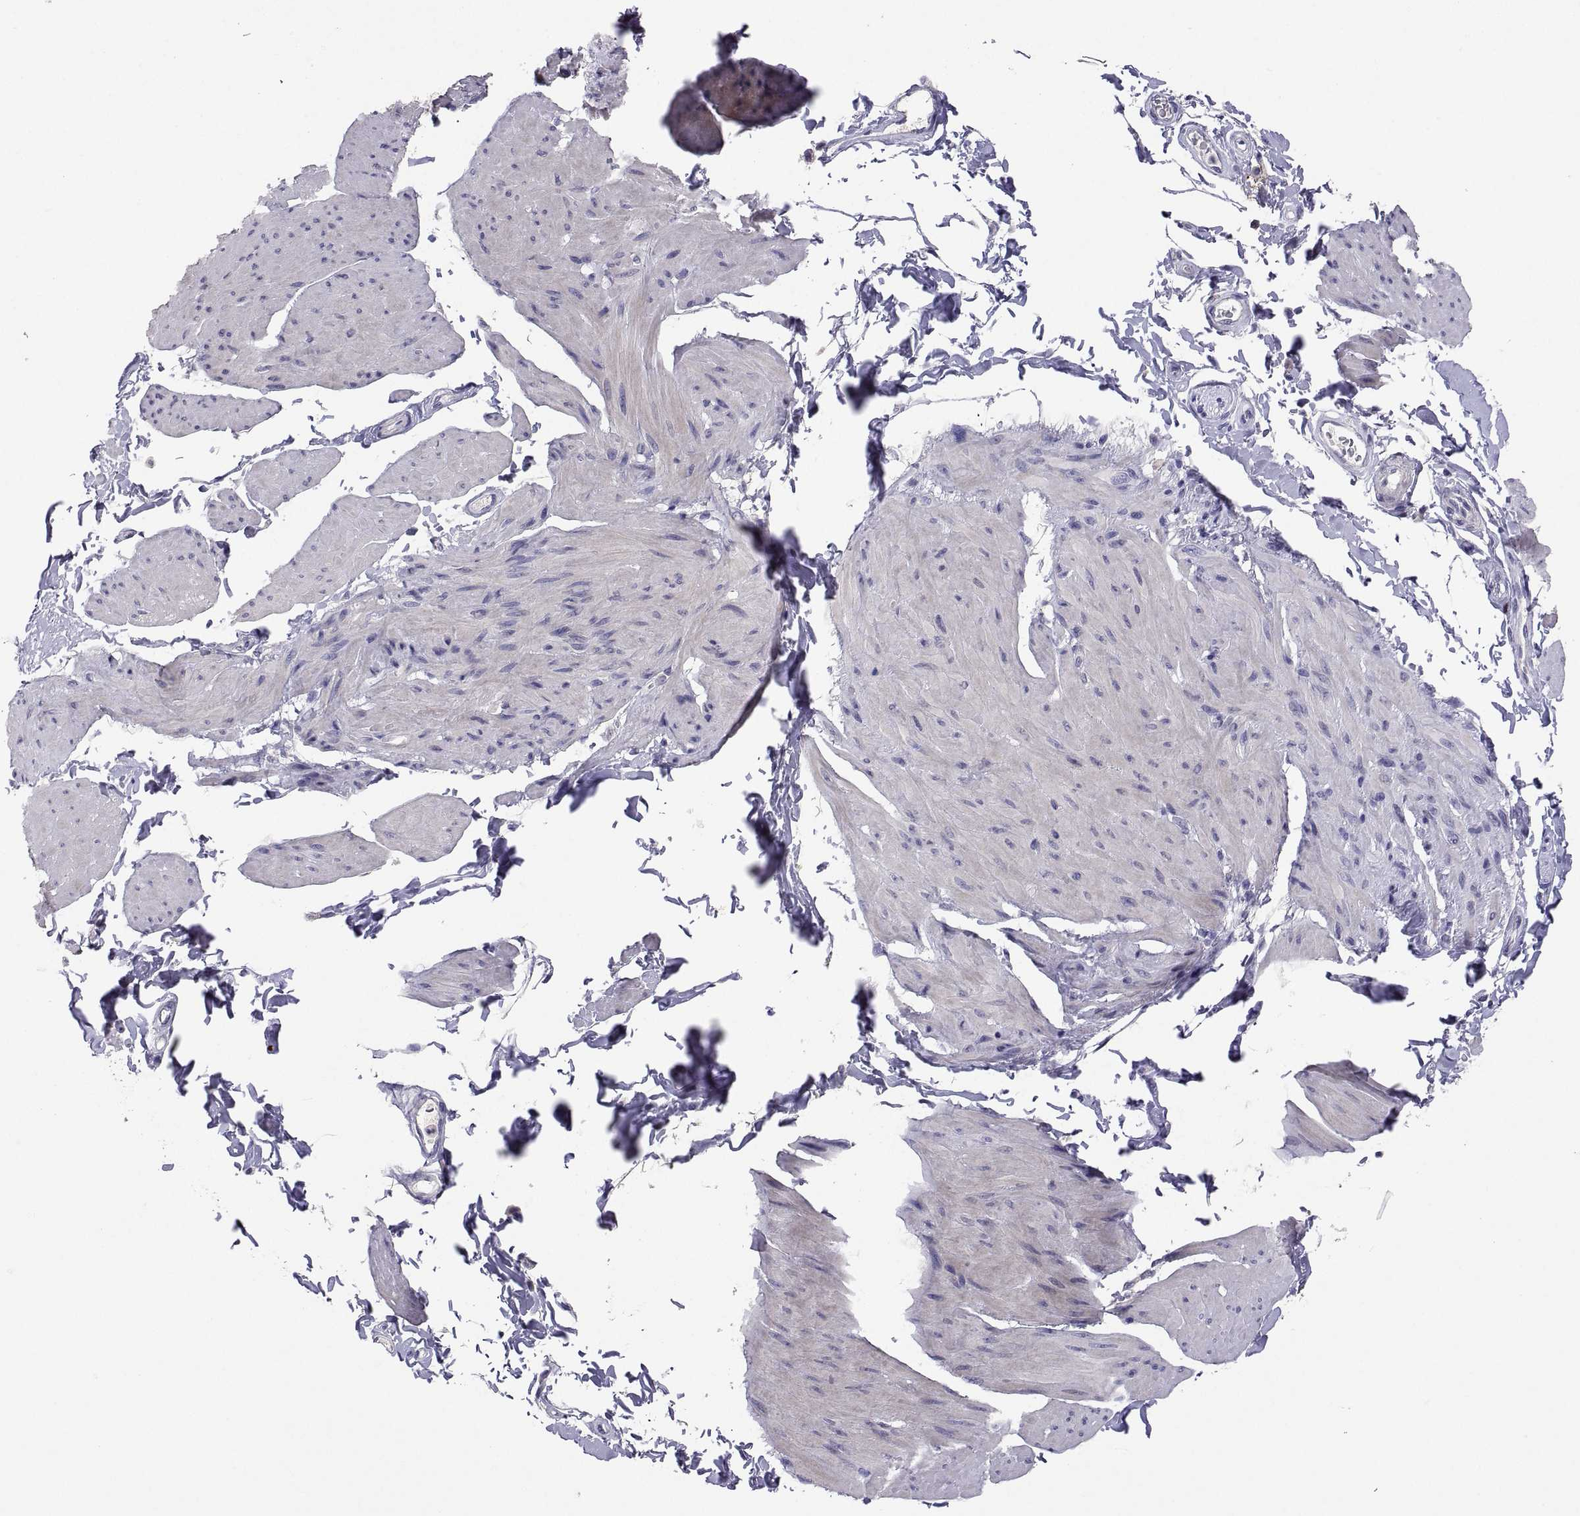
{"staining": {"intensity": "negative", "quantity": "none", "location": "none"}, "tissue": "smooth muscle", "cell_type": "Smooth muscle cells", "image_type": "normal", "snomed": [{"axis": "morphology", "description": "Normal tissue, NOS"}, {"axis": "topography", "description": "Adipose tissue"}, {"axis": "topography", "description": "Smooth muscle"}, {"axis": "topography", "description": "Peripheral nerve tissue"}], "caption": "Immunohistochemistry (IHC) histopathology image of normal human smooth muscle stained for a protein (brown), which reveals no expression in smooth muscle cells.", "gene": "MS4A1", "patient": {"sex": "male", "age": 83}}